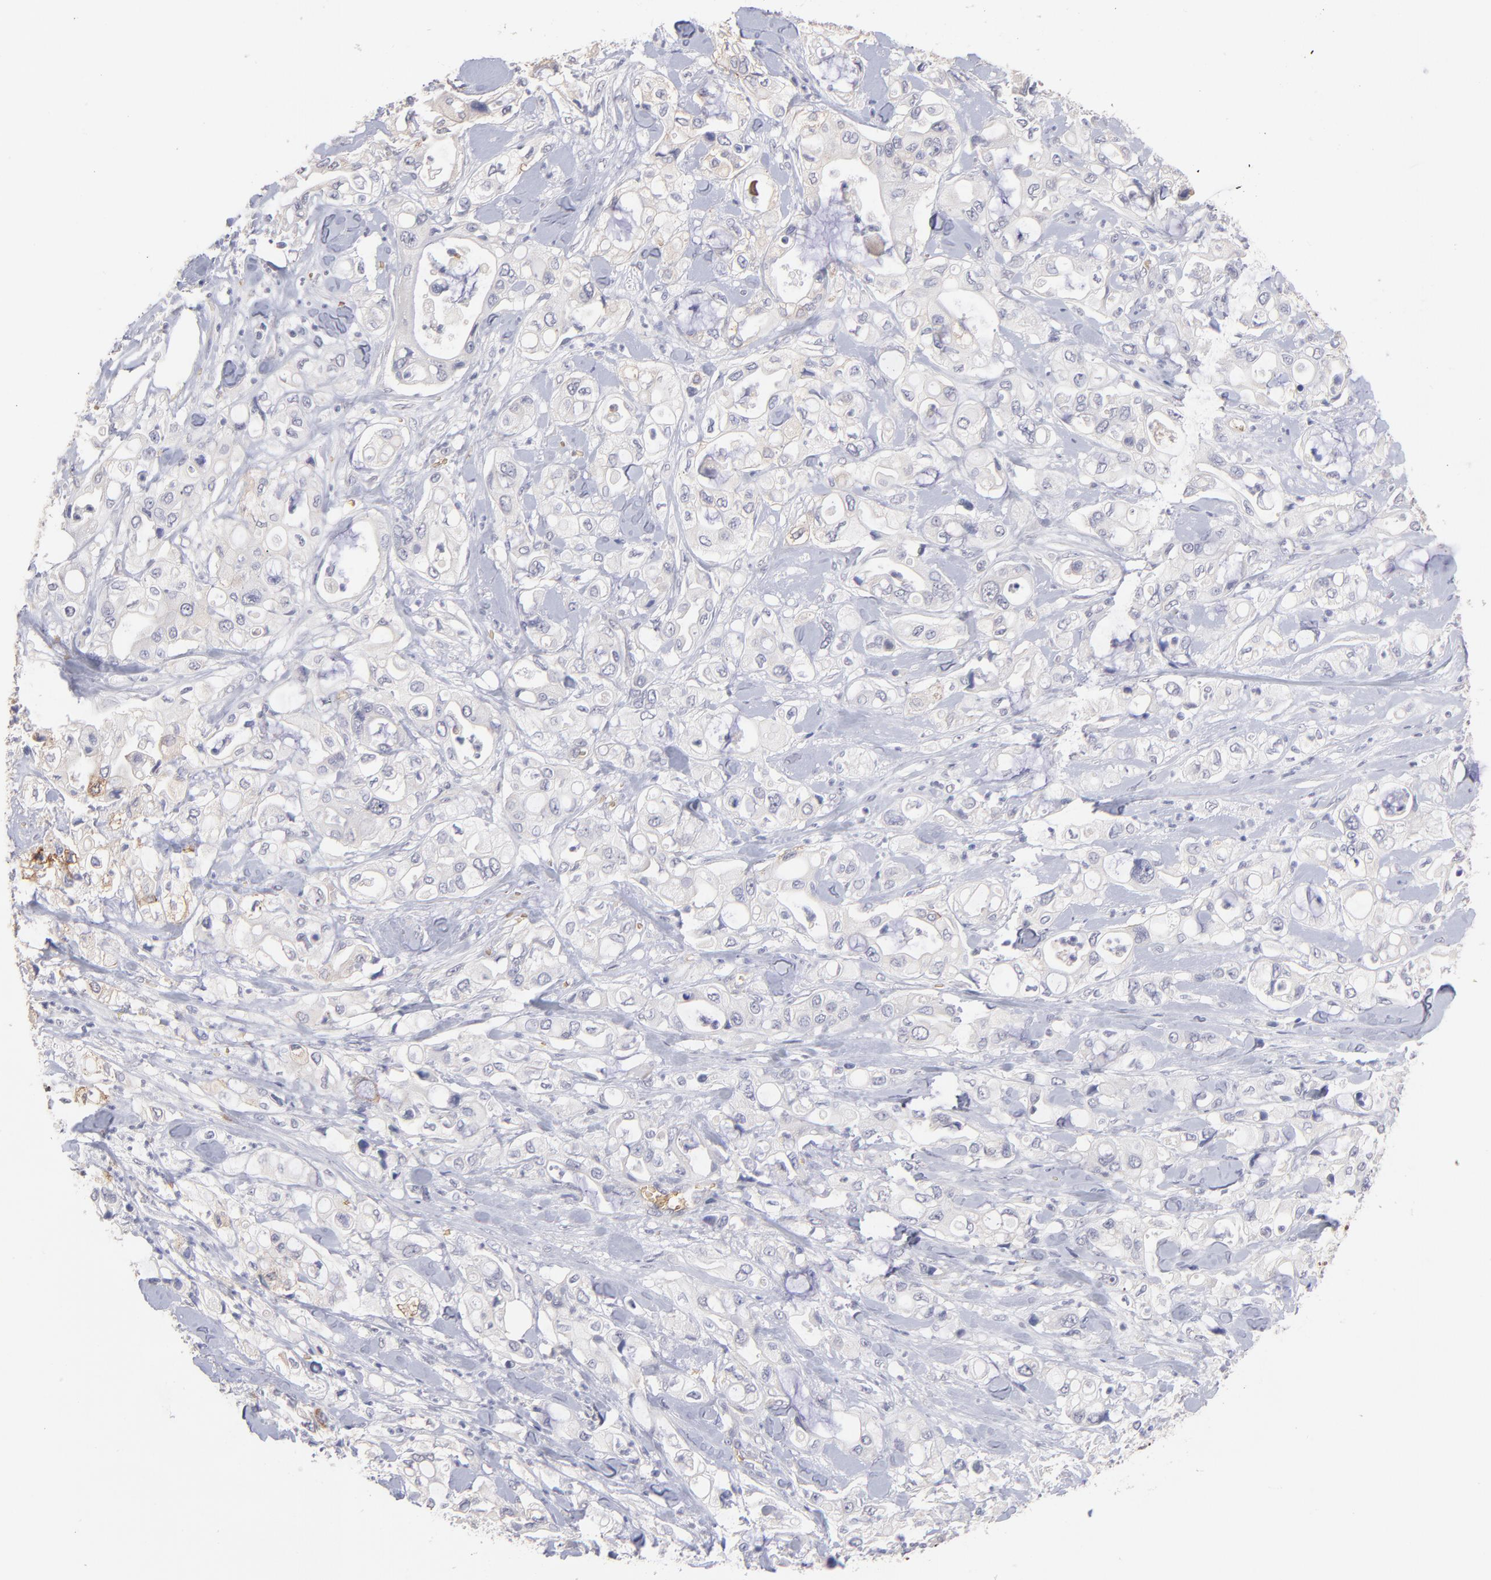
{"staining": {"intensity": "negative", "quantity": "none", "location": "none"}, "tissue": "pancreatic cancer", "cell_type": "Tumor cells", "image_type": "cancer", "snomed": [{"axis": "morphology", "description": "Adenocarcinoma, NOS"}, {"axis": "topography", "description": "Pancreas"}], "caption": "High power microscopy histopathology image of an immunohistochemistry (IHC) micrograph of adenocarcinoma (pancreatic), revealing no significant staining in tumor cells.", "gene": "F13B", "patient": {"sex": "male", "age": 70}}